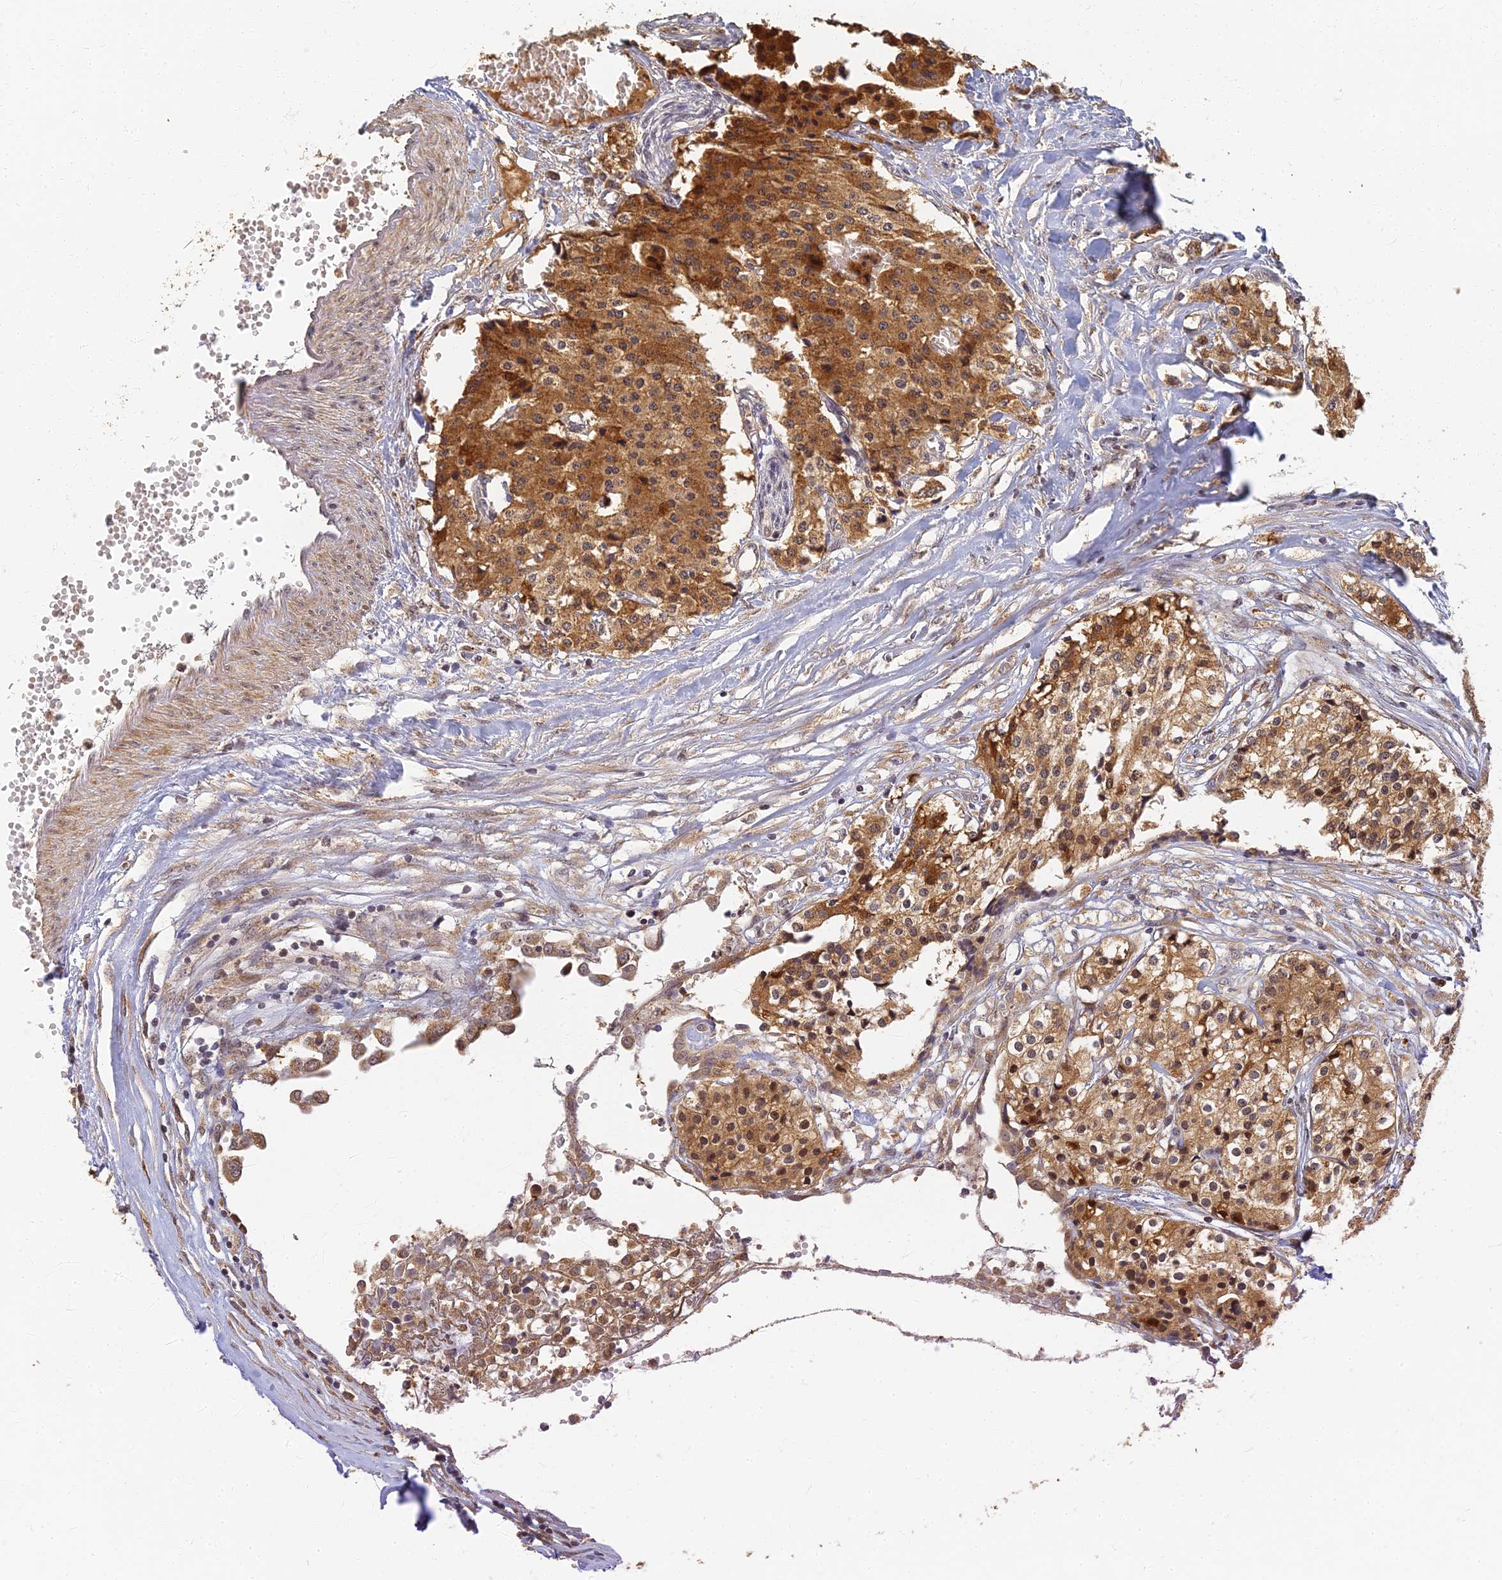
{"staining": {"intensity": "strong", "quantity": ">75%", "location": "cytoplasmic/membranous"}, "tissue": "carcinoid", "cell_type": "Tumor cells", "image_type": "cancer", "snomed": [{"axis": "morphology", "description": "Carcinoid, malignant, NOS"}, {"axis": "topography", "description": "Colon"}], "caption": "Human carcinoid stained for a protein (brown) displays strong cytoplasmic/membranous positive expression in about >75% of tumor cells.", "gene": "RGL3", "patient": {"sex": "female", "age": 52}}